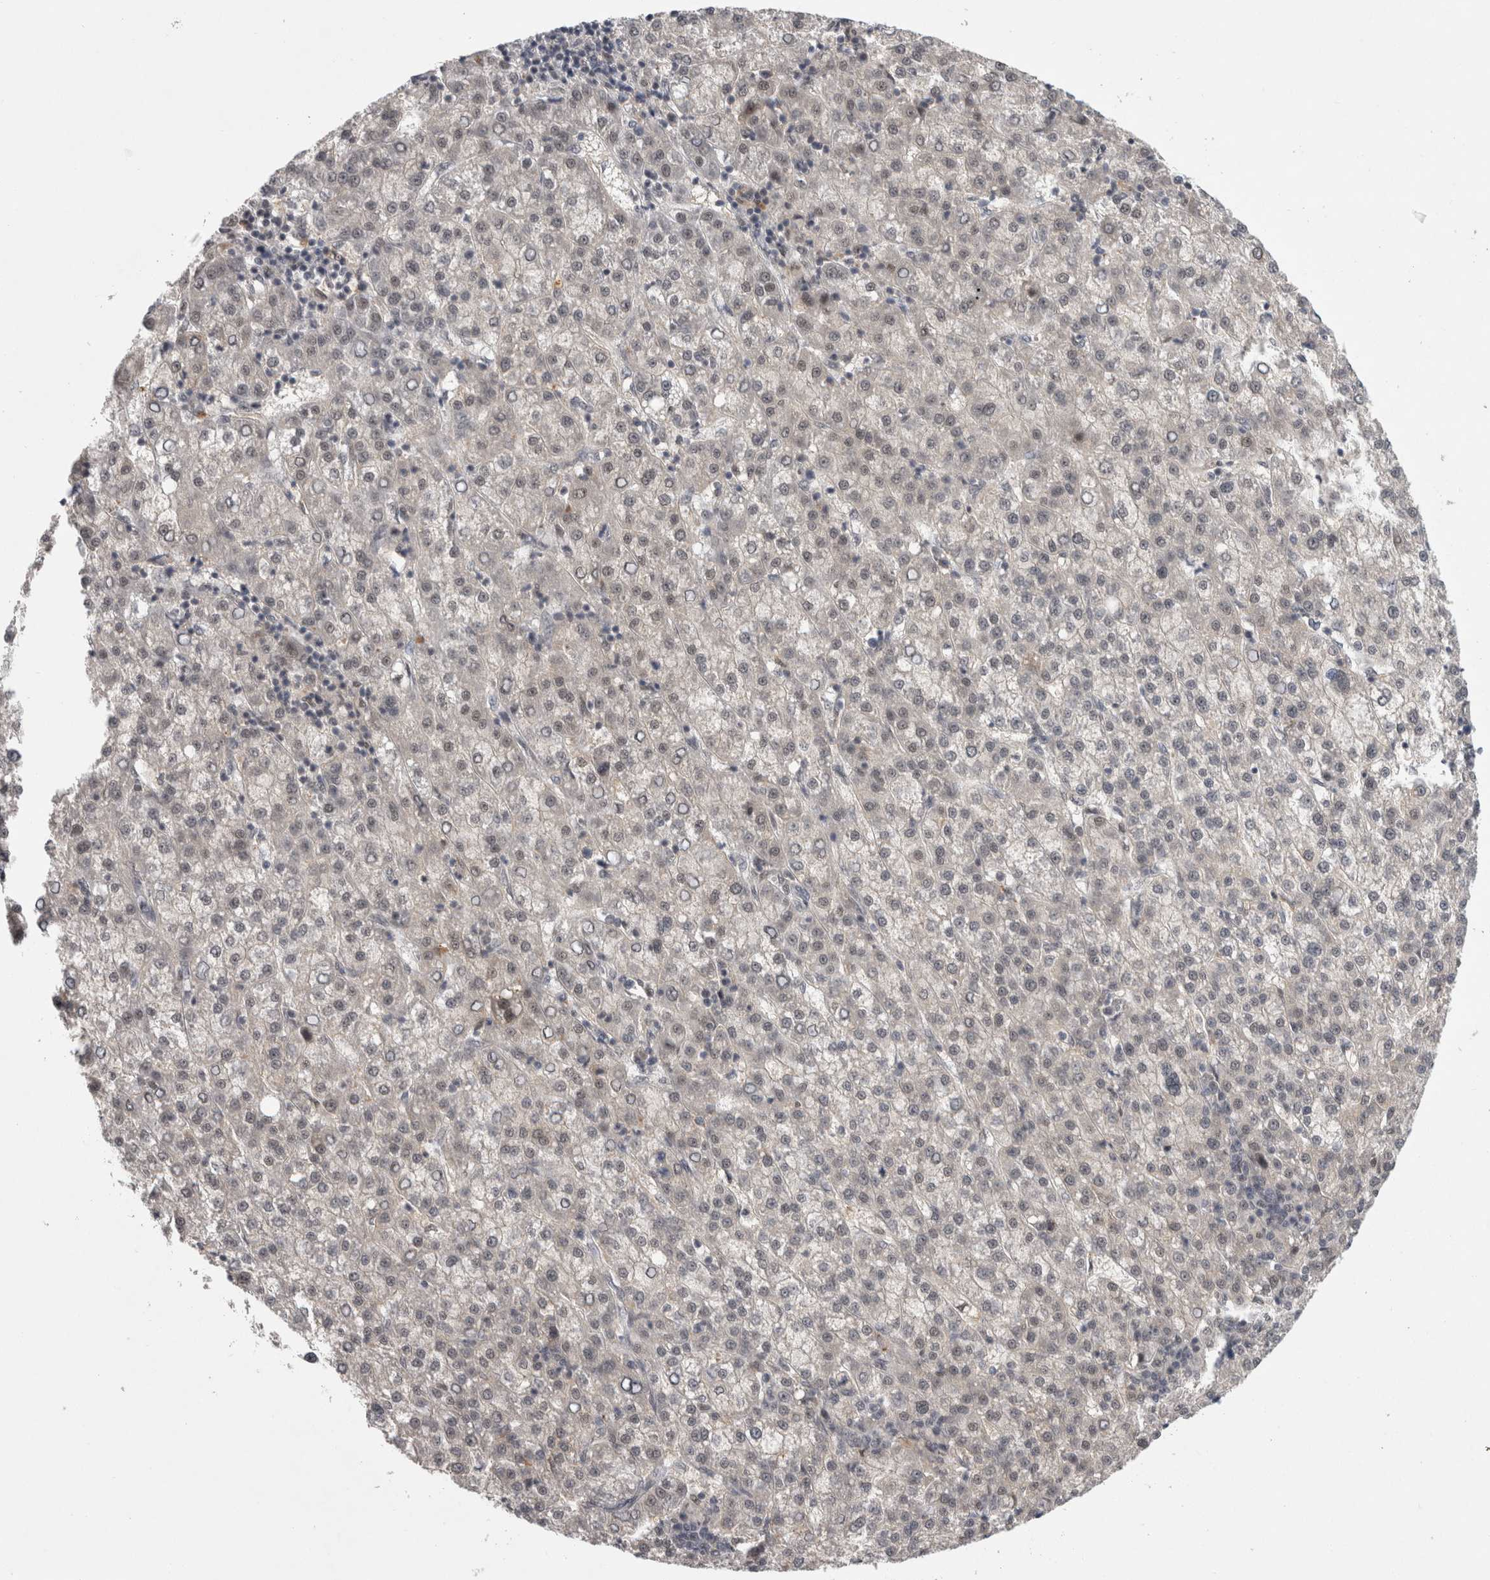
{"staining": {"intensity": "weak", "quantity": ">75%", "location": "nuclear"}, "tissue": "liver cancer", "cell_type": "Tumor cells", "image_type": "cancer", "snomed": [{"axis": "morphology", "description": "Carcinoma, Hepatocellular, NOS"}, {"axis": "topography", "description": "Liver"}], "caption": "This photomicrograph demonstrates liver hepatocellular carcinoma stained with immunohistochemistry to label a protein in brown. The nuclear of tumor cells show weak positivity for the protein. Nuclei are counter-stained blue.", "gene": "PSMB2", "patient": {"sex": "female", "age": 58}}